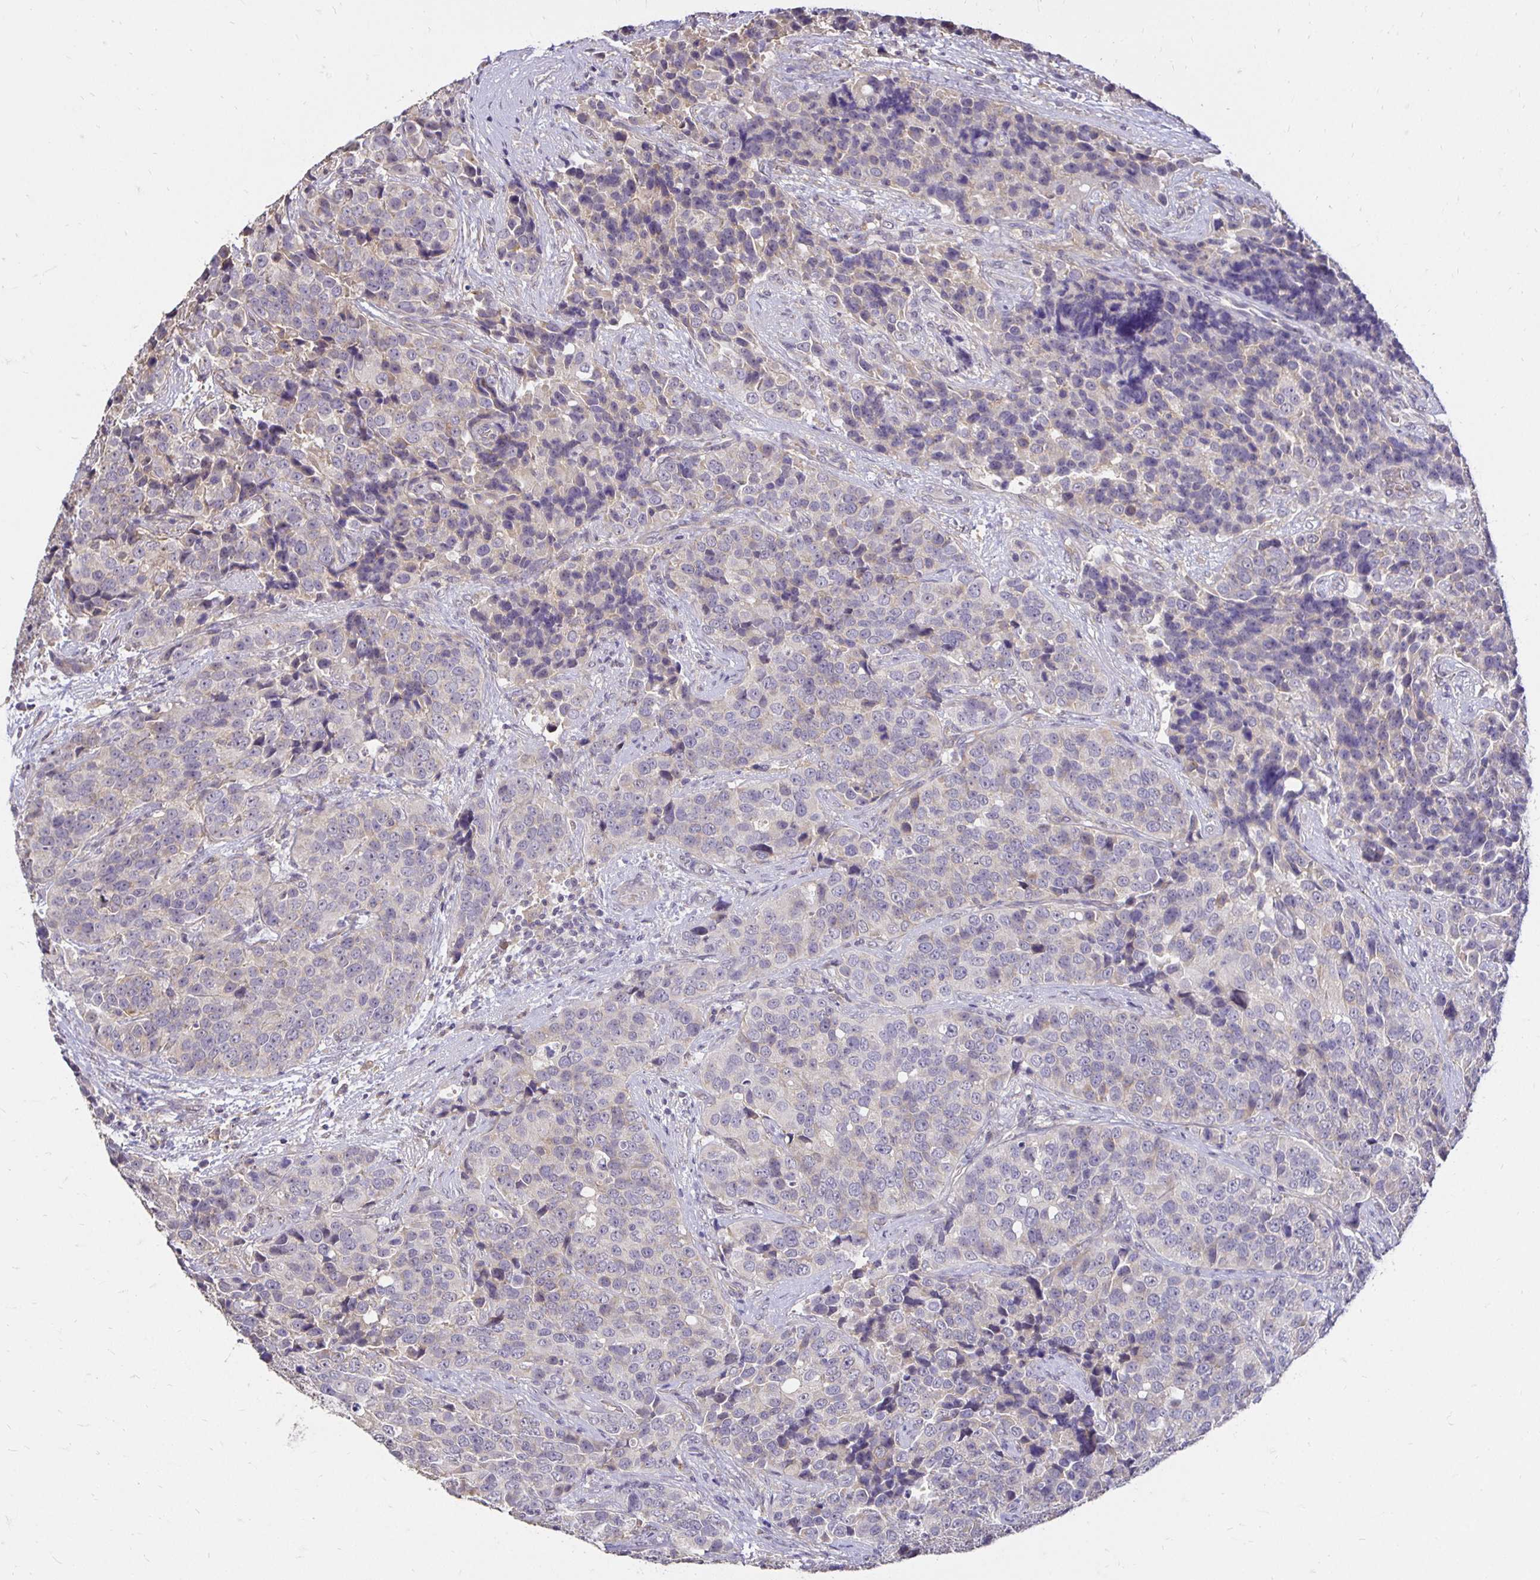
{"staining": {"intensity": "negative", "quantity": "none", "location": "none"}, "tissue": "urothelial cancer", "cell_type": "Tumor cells", "image_type": "cancer", "snomed": [{"axis": "morphology", "description": "Urothelial carcinoma, NOS"}, {"axis": "topography", "description": "Urinary bladder"}], "caption": "IHC histopathology image of human urothelial cancer stained for a protein (brown), which shows no expression in tumor cells.", "gene": "PNPLA3", "patient": {"sex": "male", "age": 52}}